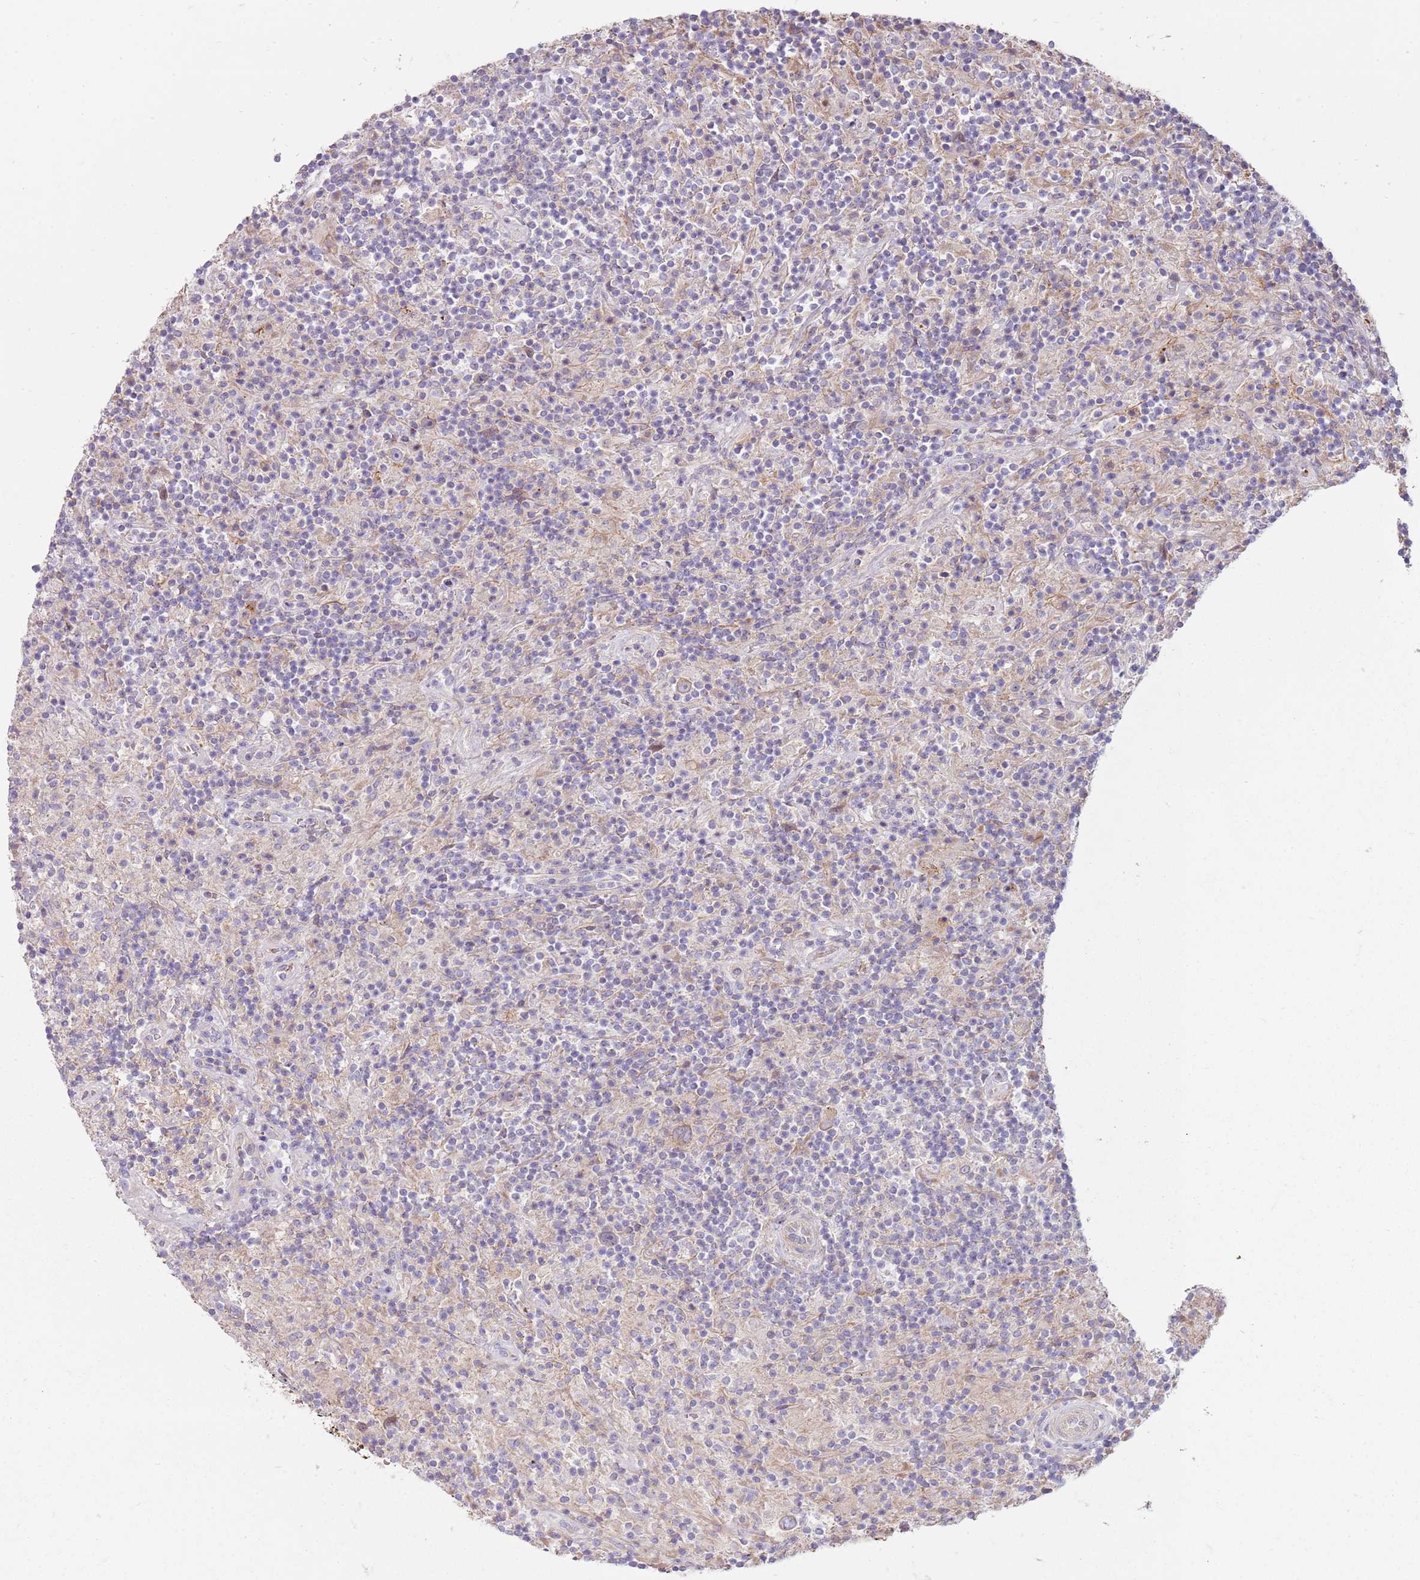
{"staining": {"intensity": "negative", "quantity": "none", "location": "none"}, "tissue": "lymphoma", "cell_type": "Tumor cells", "image_type": "cancer", "snomed": [{"axis": "morphology", "description": "Hodgkin's disease, NOS"}, {"axis": "topography", "description": "Lymph node"}], "caption": "A high-resolution image shows IHC staining of Hodgkin's disease, which demonstrates no significant staining in tumor cells.", "gene": "EMC1", "patient": {"sex": "male", "age": 70}}